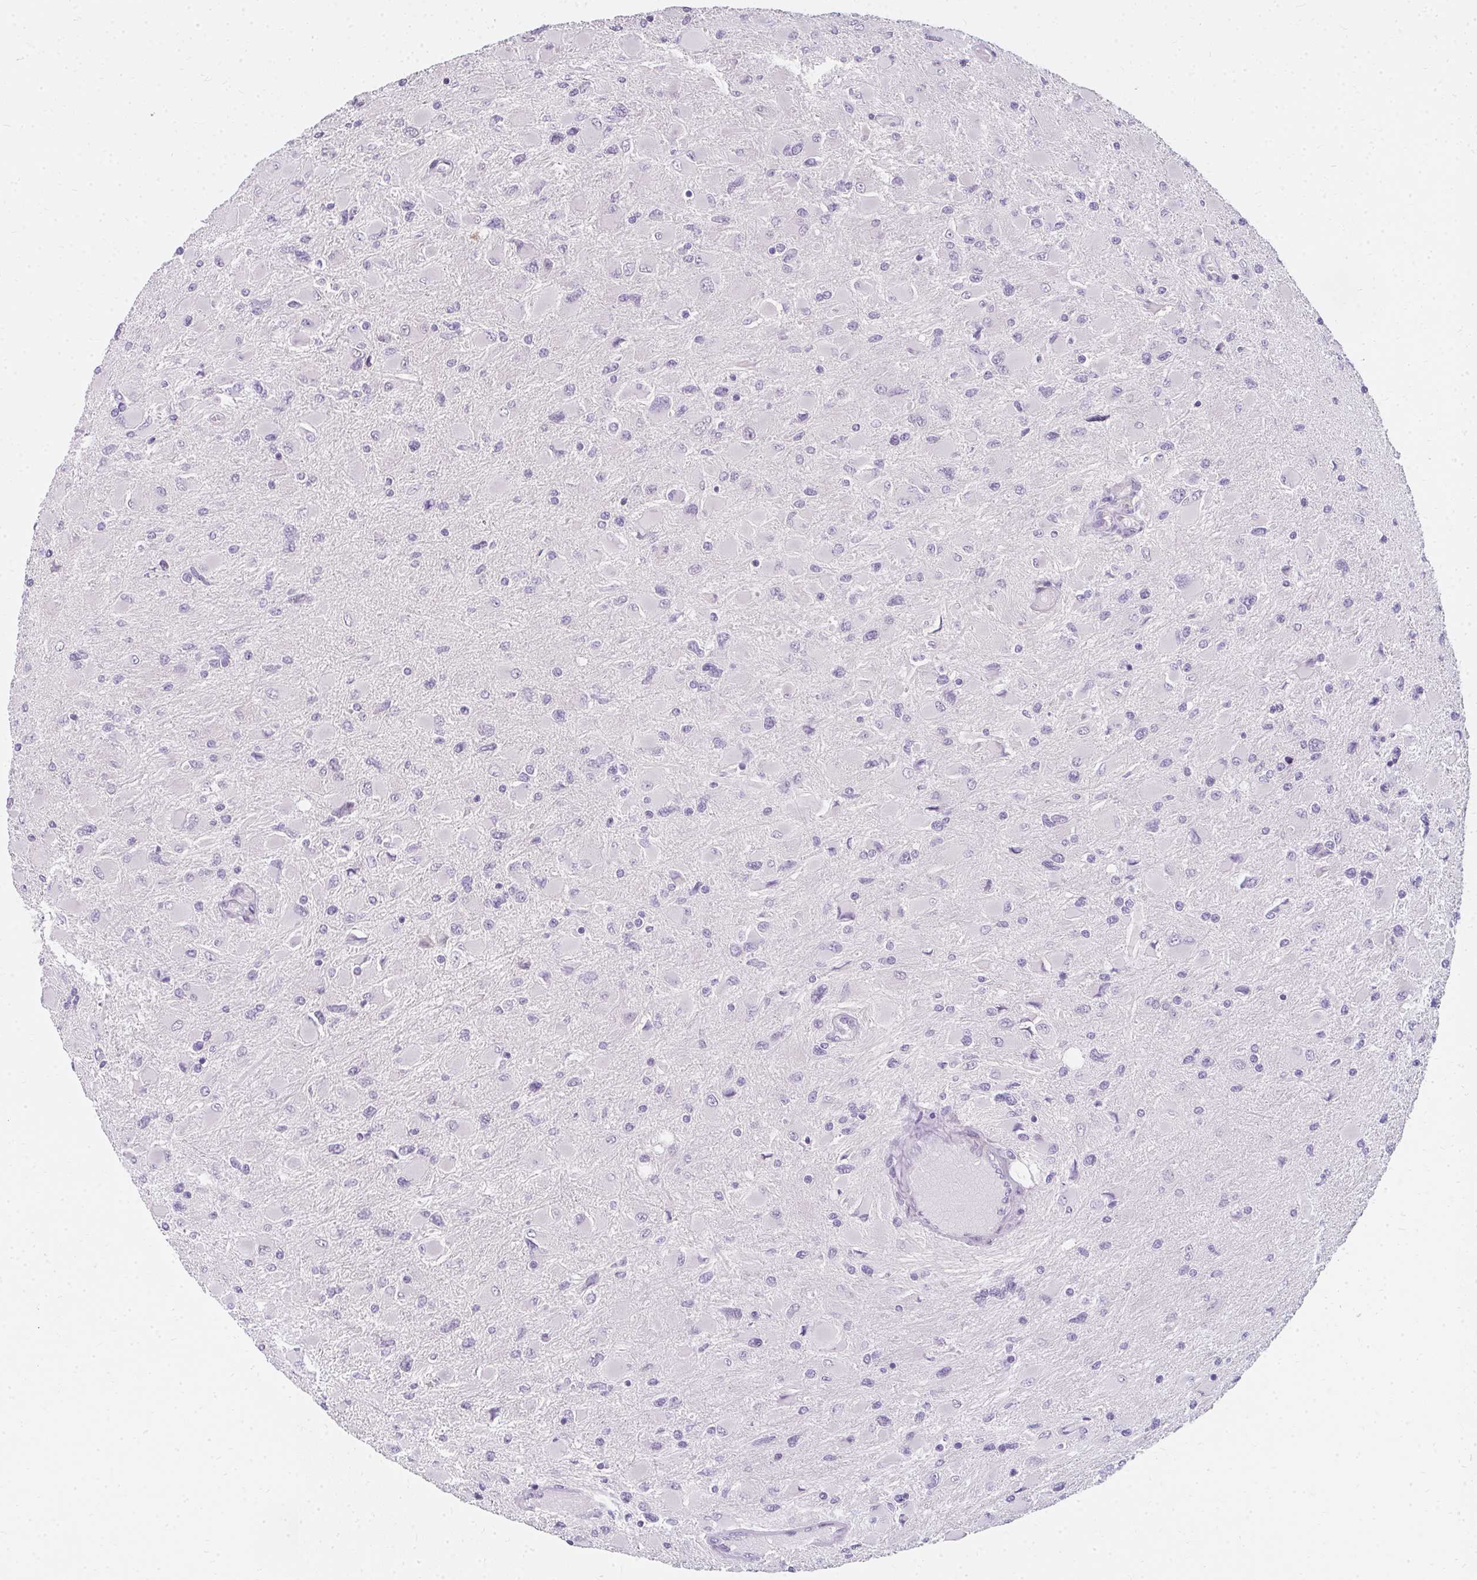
{"staining": {"intensity": "negative", "quantity": "none", "location": "none"}, "tissue": "glioma", "cell_type": "Tumor cells", "image_type": "cancer", "snomed": [{"axis": "morphology", "description": "Glioma, malignant, High grade"}, {"axis": "topography", "description": "Cerebral cortex"}], "caption": "Tumor cells show no significant protein positivity in malignant glioma (high-grade).", "gene": "PPP1R3G", "patient": {"sex": "female", "age": 36}}